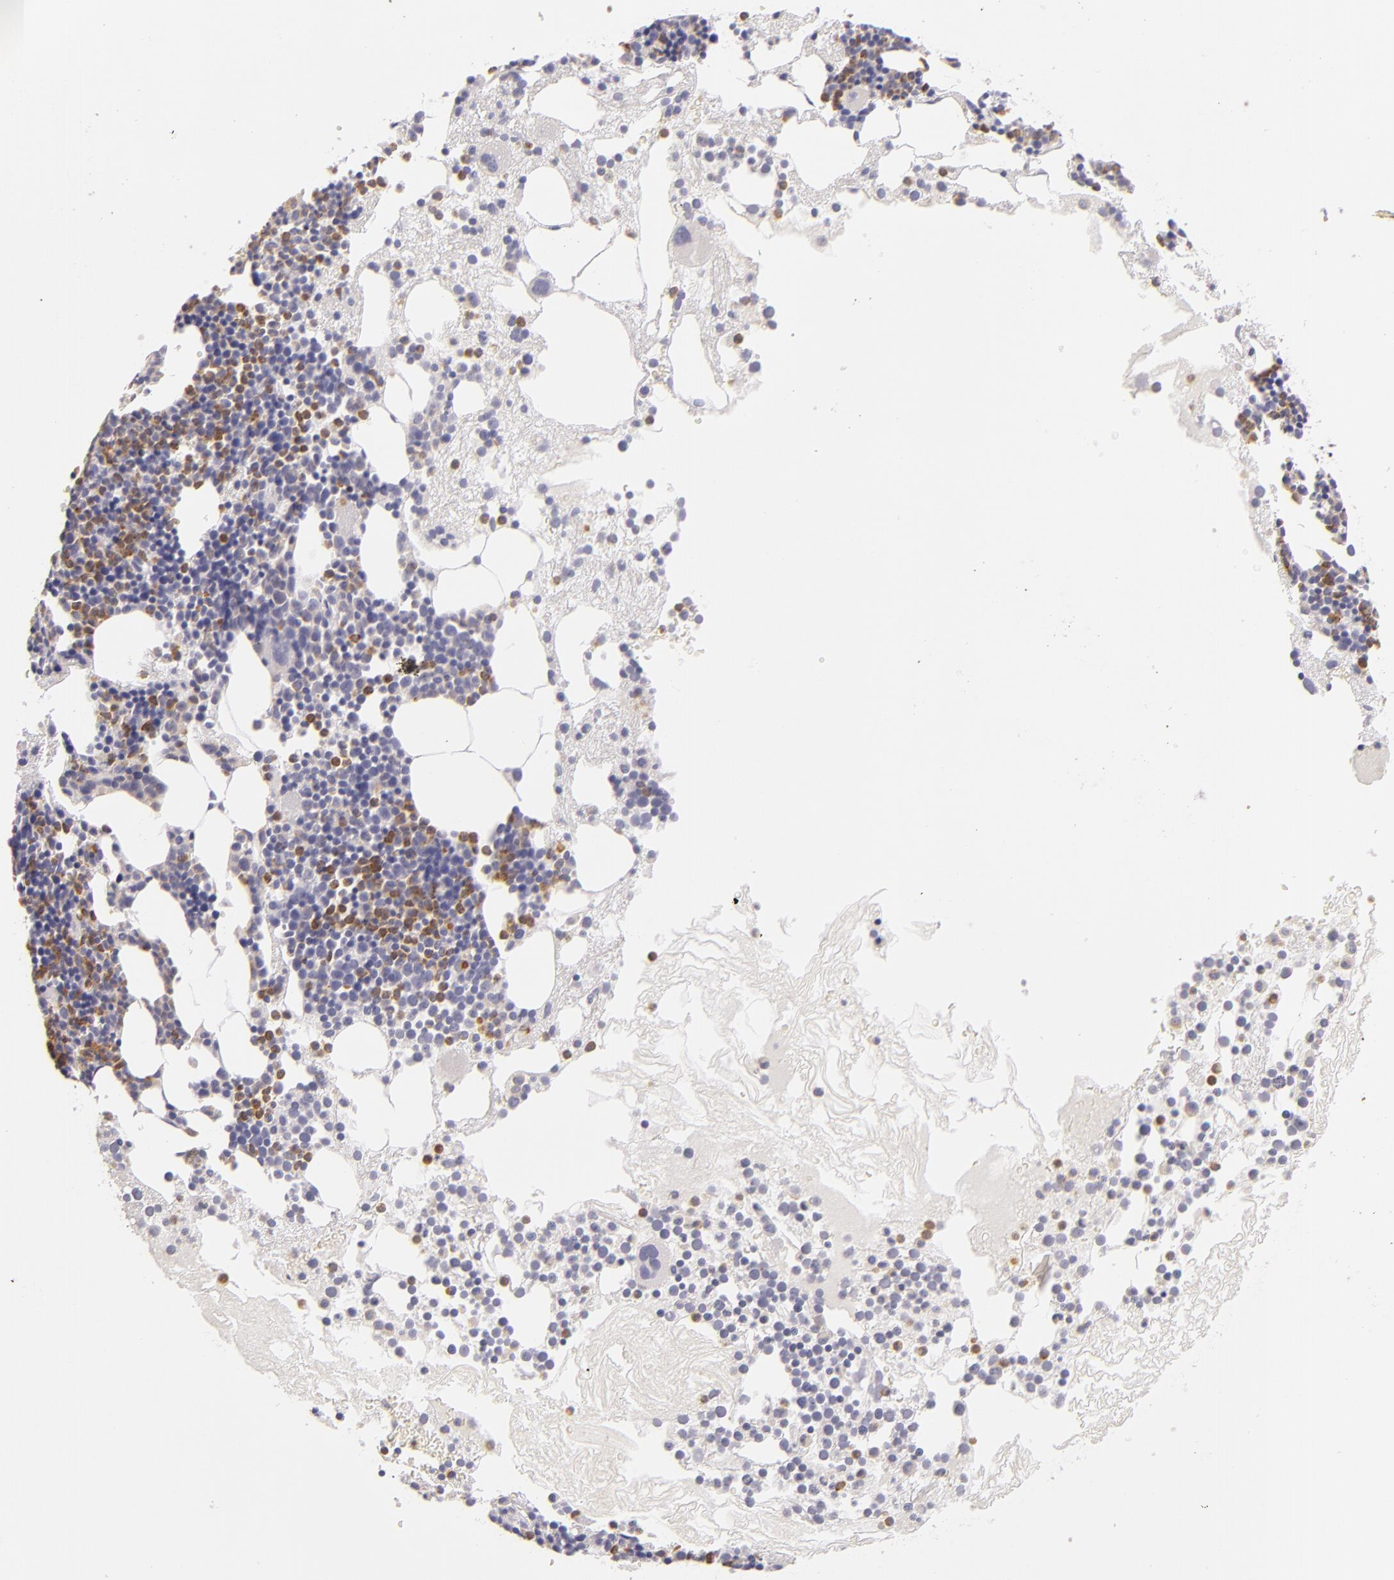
{"staining": {"intensity": "moderate", "quantity": "25%-75%", "location": "cytoplasmic/membranous"}, "tissue": "bone marrow", "cell_type": "Hematopoietic cells", "image_type": "normal", "snomed": [{"axis": "morphology", "description": "Normal tissue, NOS"}, {"axis": "topography", "description": "Bone marrow"}], "caption": "Protein staining of normal bone marrow shows moderate cytoplasmic/membranous positivity in approximately 25%-75% of hematopoietic cells.", "gene": "FAM181A", "patient": {"sex": "male", "age": 75}}